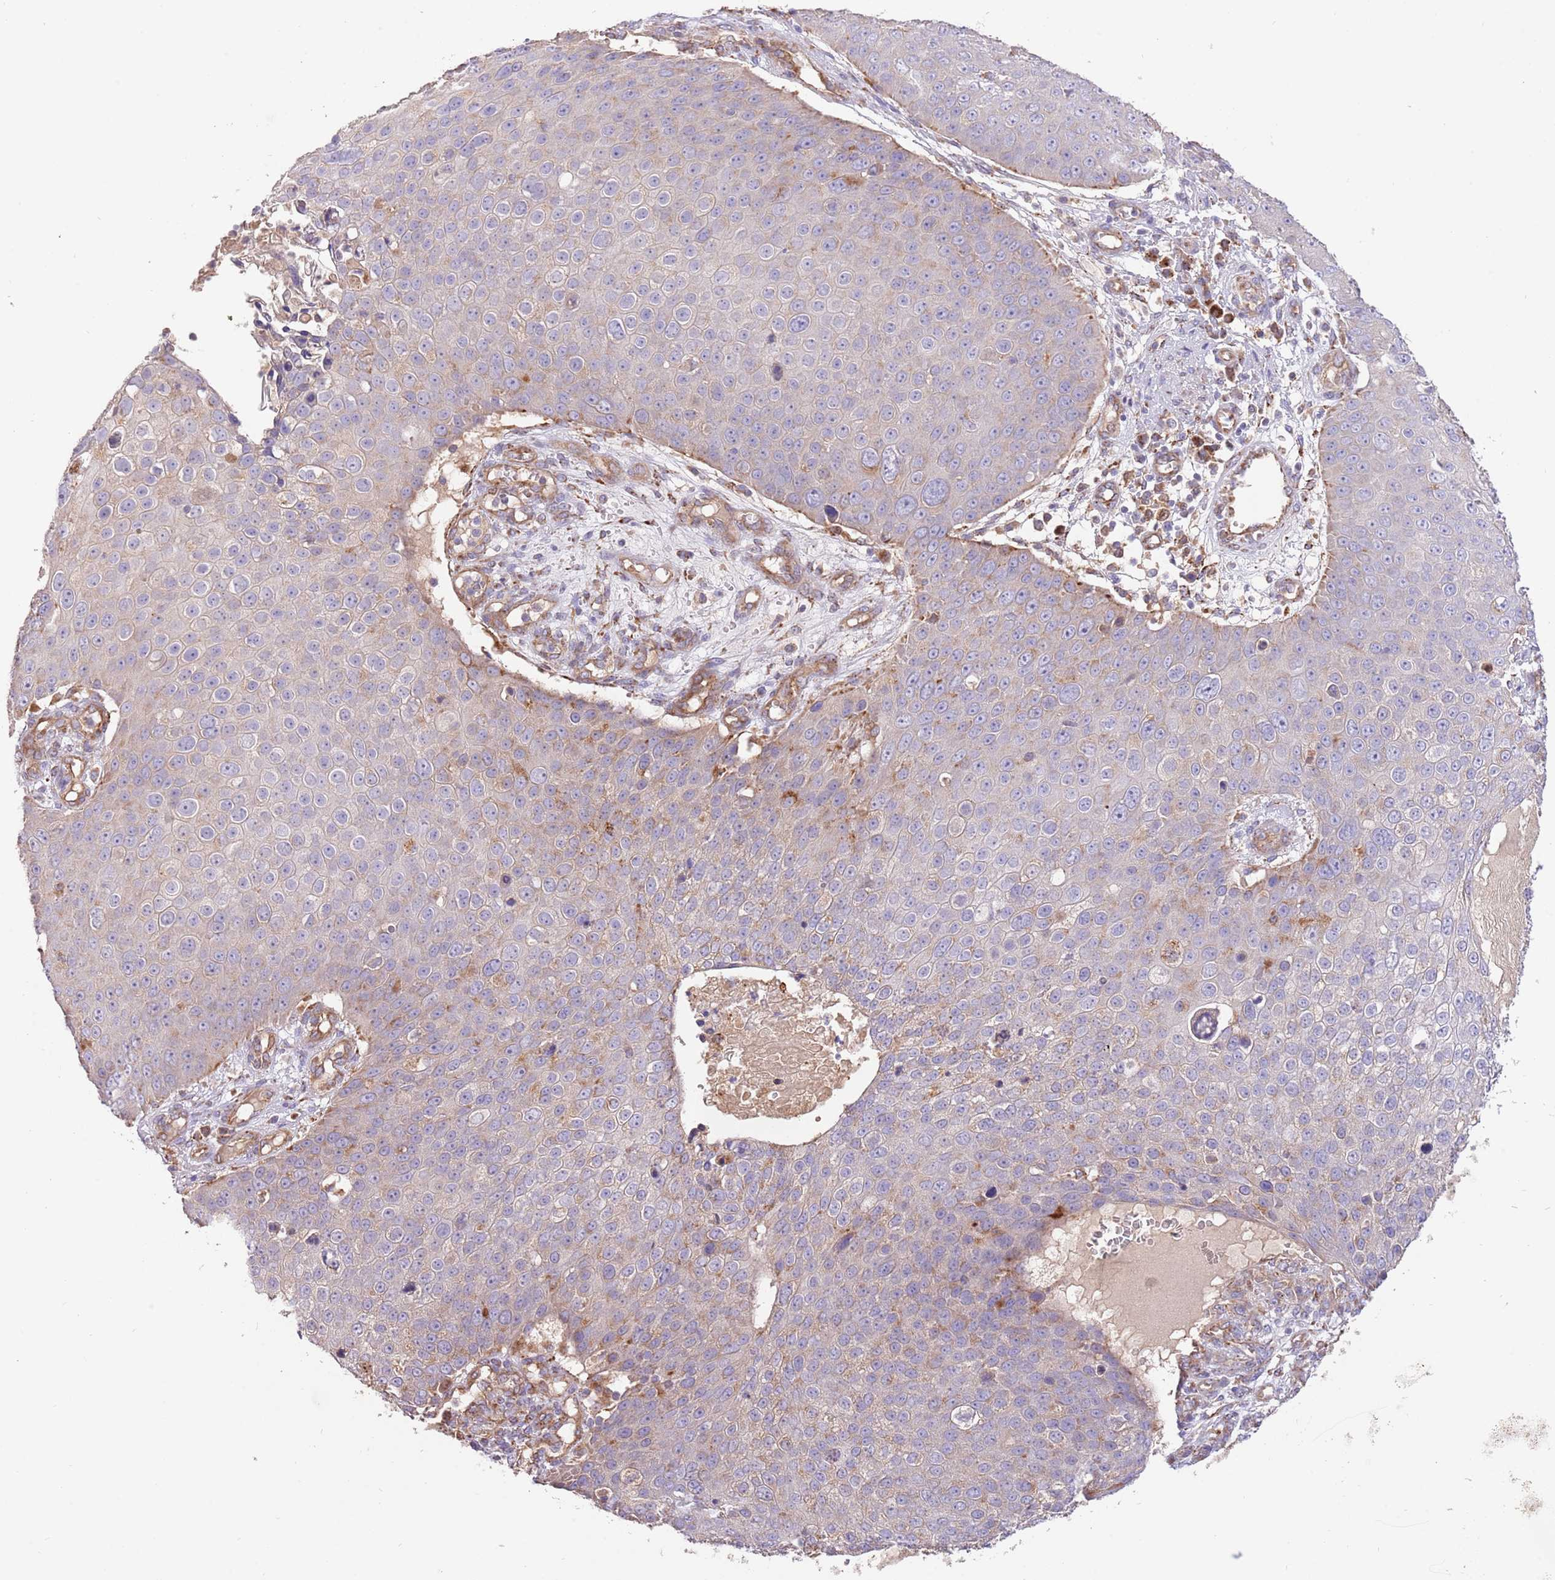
{"staining": {"intensity": "moderate", "quantity": "<25%", "location": "cytoplasmic/membranous"}, "tissue": "skin cancer", "cell_type": "Tumor cells", "image_type": "cancer", "snomed": [{"axis": "morphology", "description": "Squamous cell carcinoma, NOS"}, {"axis": "topography", "description": "Skin"}], "caption": "Protein analysis of skin cancer (squamous cell carcinoma) tissue displays moderate cytoplasmic/membranous expression in about <25% of tumor cells. (brown staining indicates protein expression, while blue staining denotes nuclei).", "gene": "DOCK6", "patient": {"sex": "male", "age": 71}}